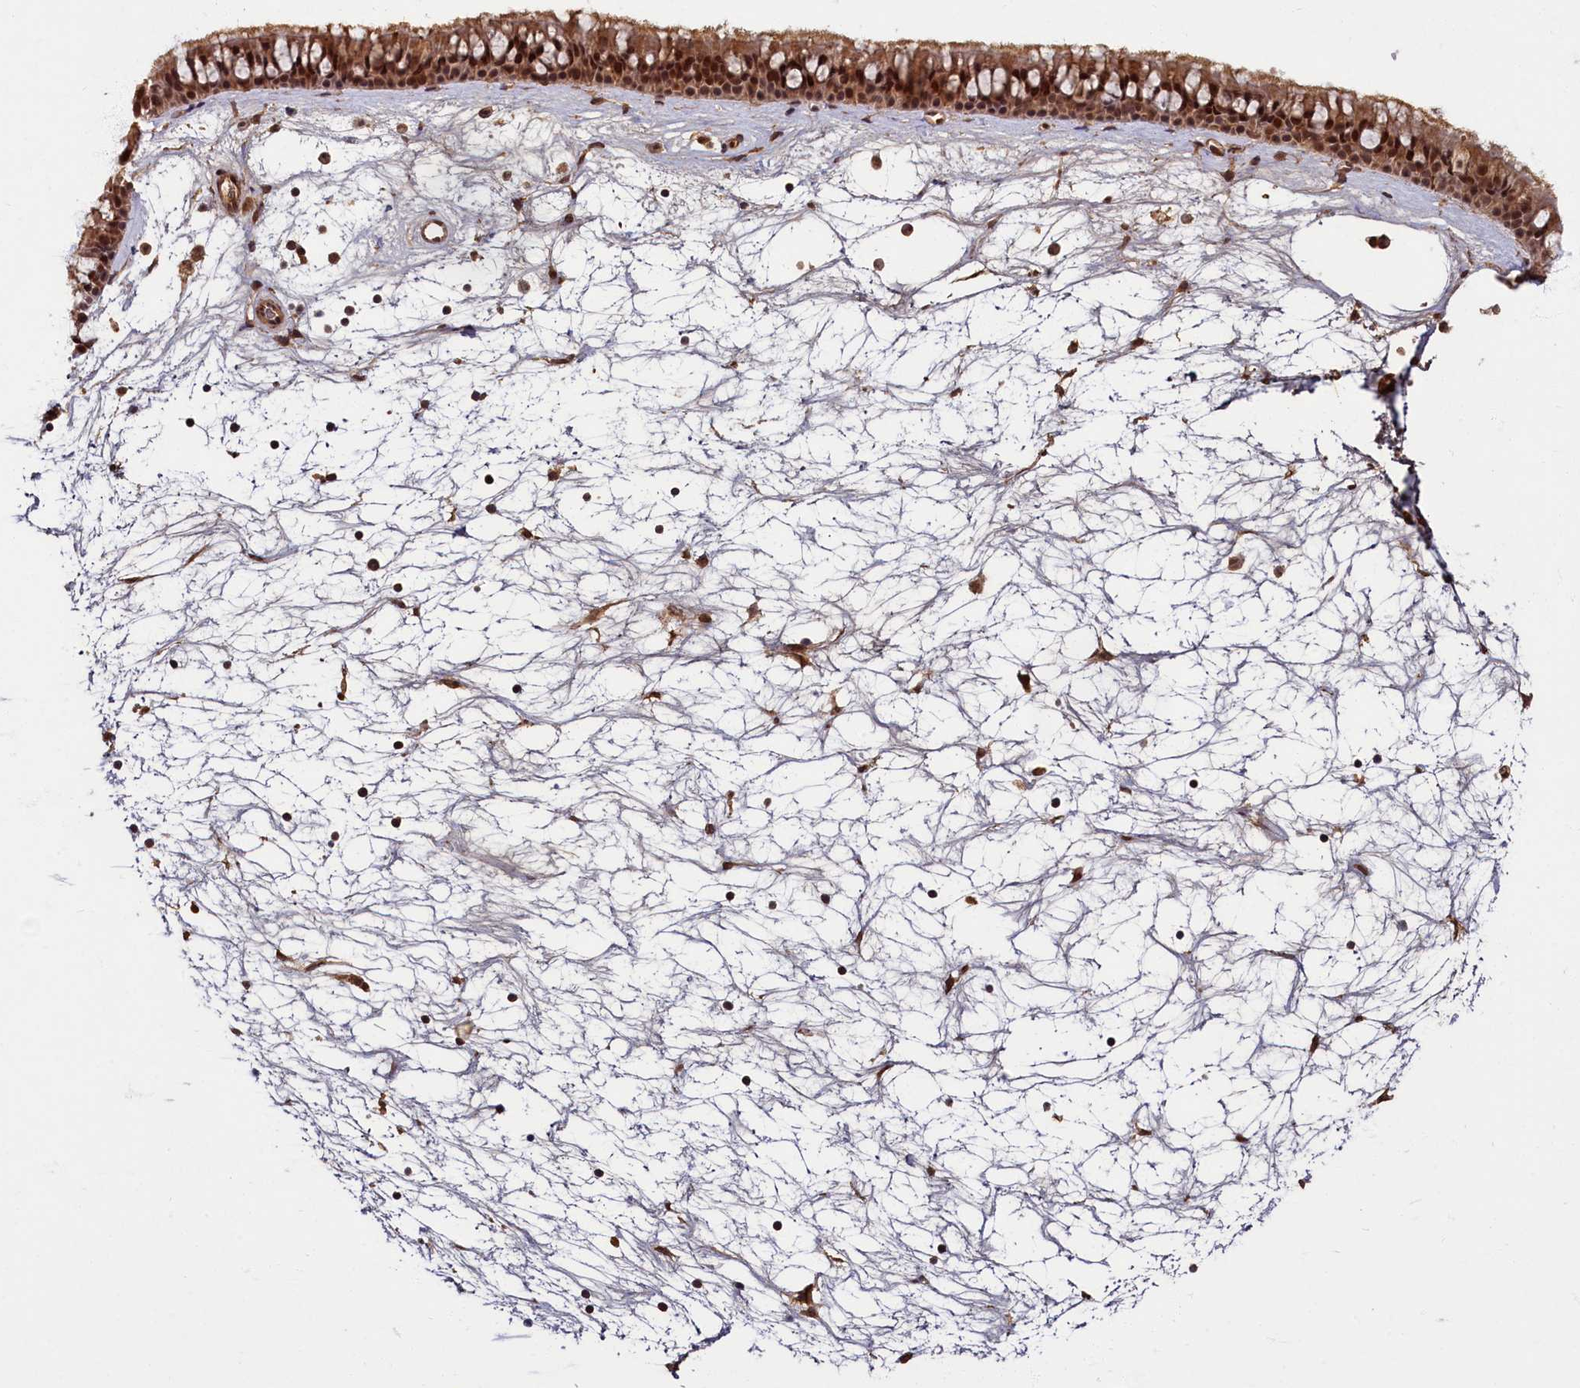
{"staining": {"intensity": "moderate", "quantity": ">75%", "location": "cytoplasmic/membranous,nuclear"}, "tissue": "nasopharynx", "cell_type": "Respiratory epithelial cells", "image_type": "normal", "snomed": [{"axis": "morphology", "description": "Normal tissue, NOS"}, {"axis": "topography", "description": "Nasopharynx"}], "caption": "Nasopharynx was stained to show a protein in brown. There is medium levels of moderate cytoplasmic/membranous,nuclear expression in approximately >75% of respiratory epithelial cells. (Brightfield microscopy of DAB IHC at high magnification).", "gene": "BRCA1", "patient": {"sex": "male", "age": 64}}